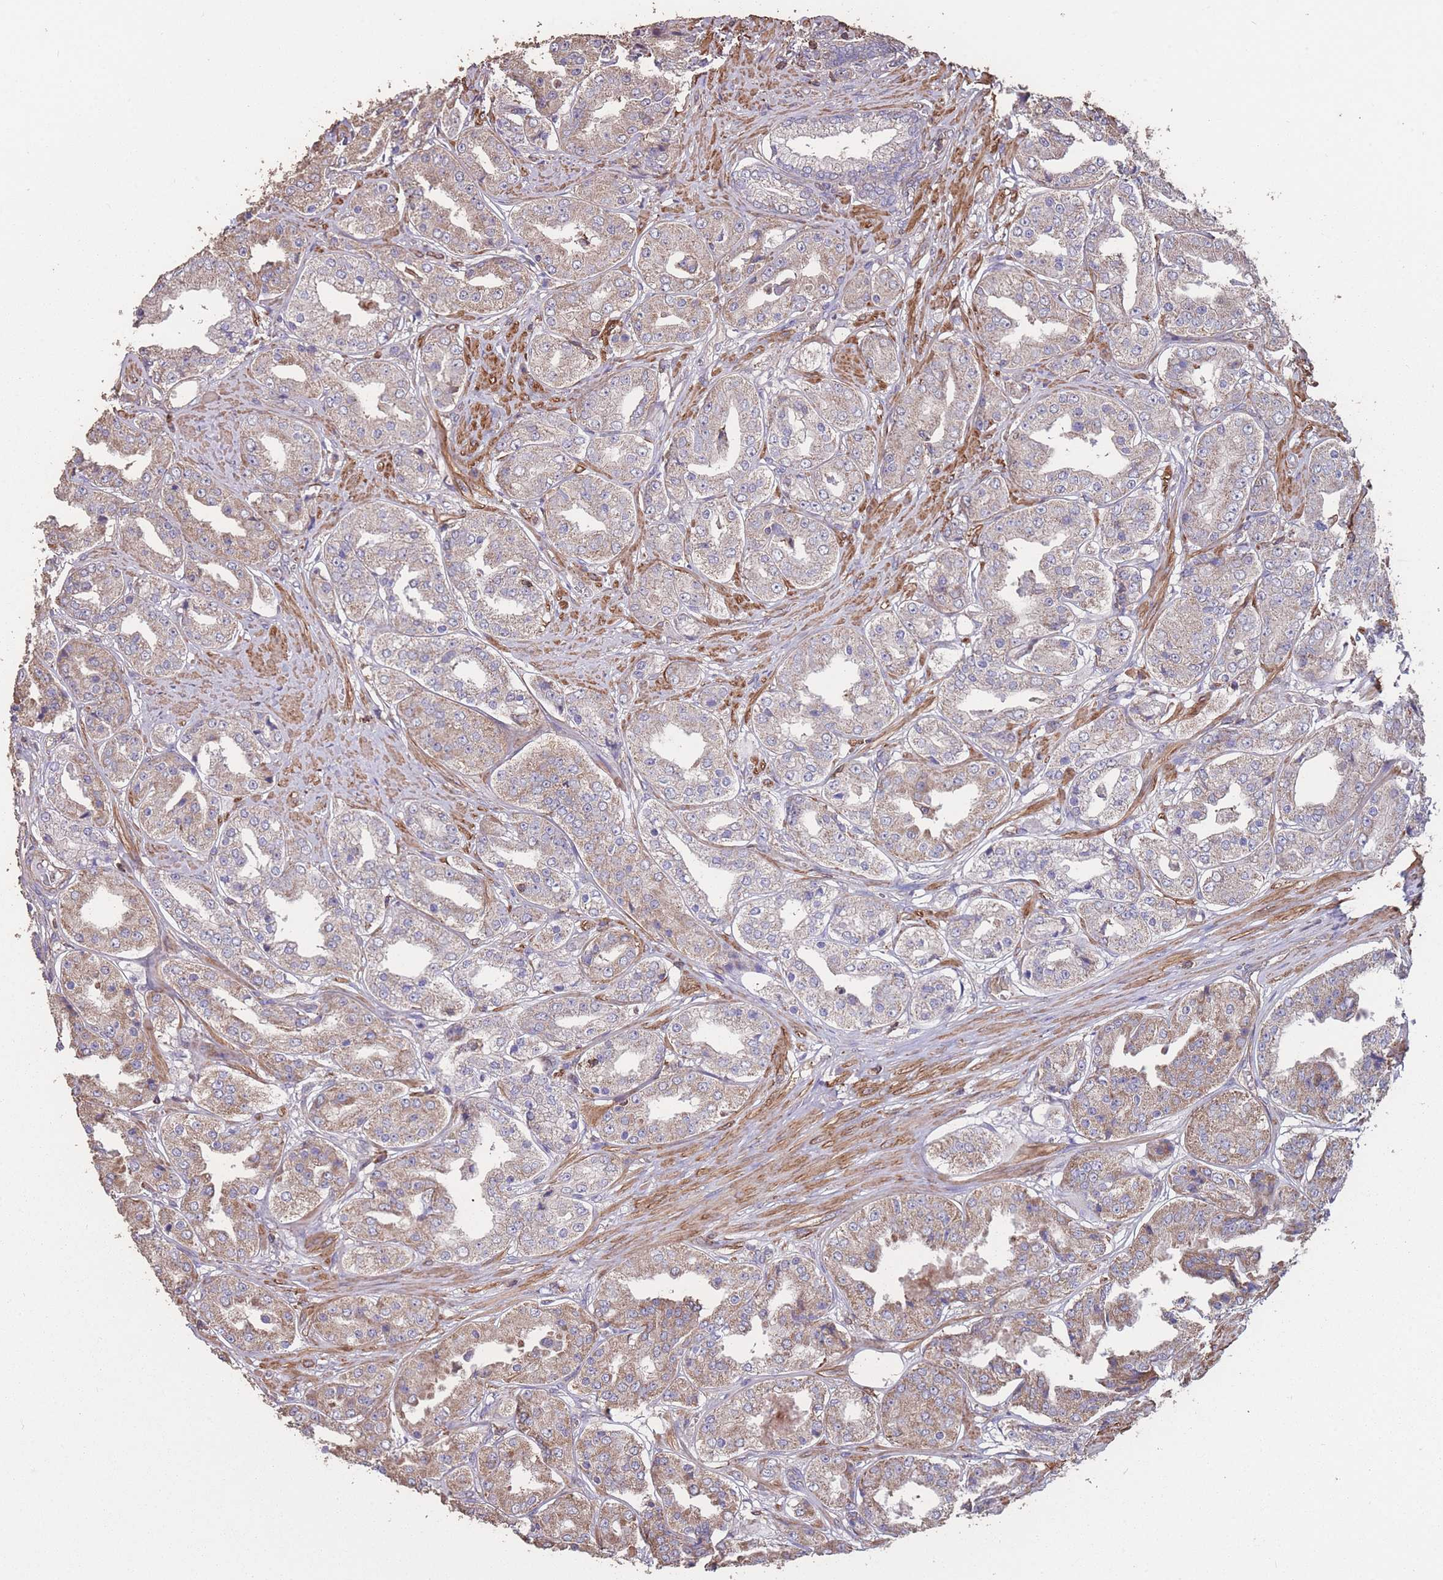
{"staining": {"intensity": "moderate", "quantity": "25%-75%", "location": "cytoplasmic/membranous"}, "tissue": "prostate cancer", "cell_type": "Tumor cells", "image_type": "cancer", "snomed": [{"axis": "morphology", "description": "Adenocarcinoma, High grade"}, {"axis": "topography", "description": "Prostate"}], "caption": "The micrograph displays staining of prostate cancer (adenocarcinoma (high-grade)), revealing moderate cytoplasmic/membranous protein staining (brown color) within tumor cells. The staining is performed using DAB brown chromogen to label protein expression. The nuclei are counter-stained blue using hematoxylin.", "gene": "NUDT21", "patient": {"sex": "male", "age": 63}}